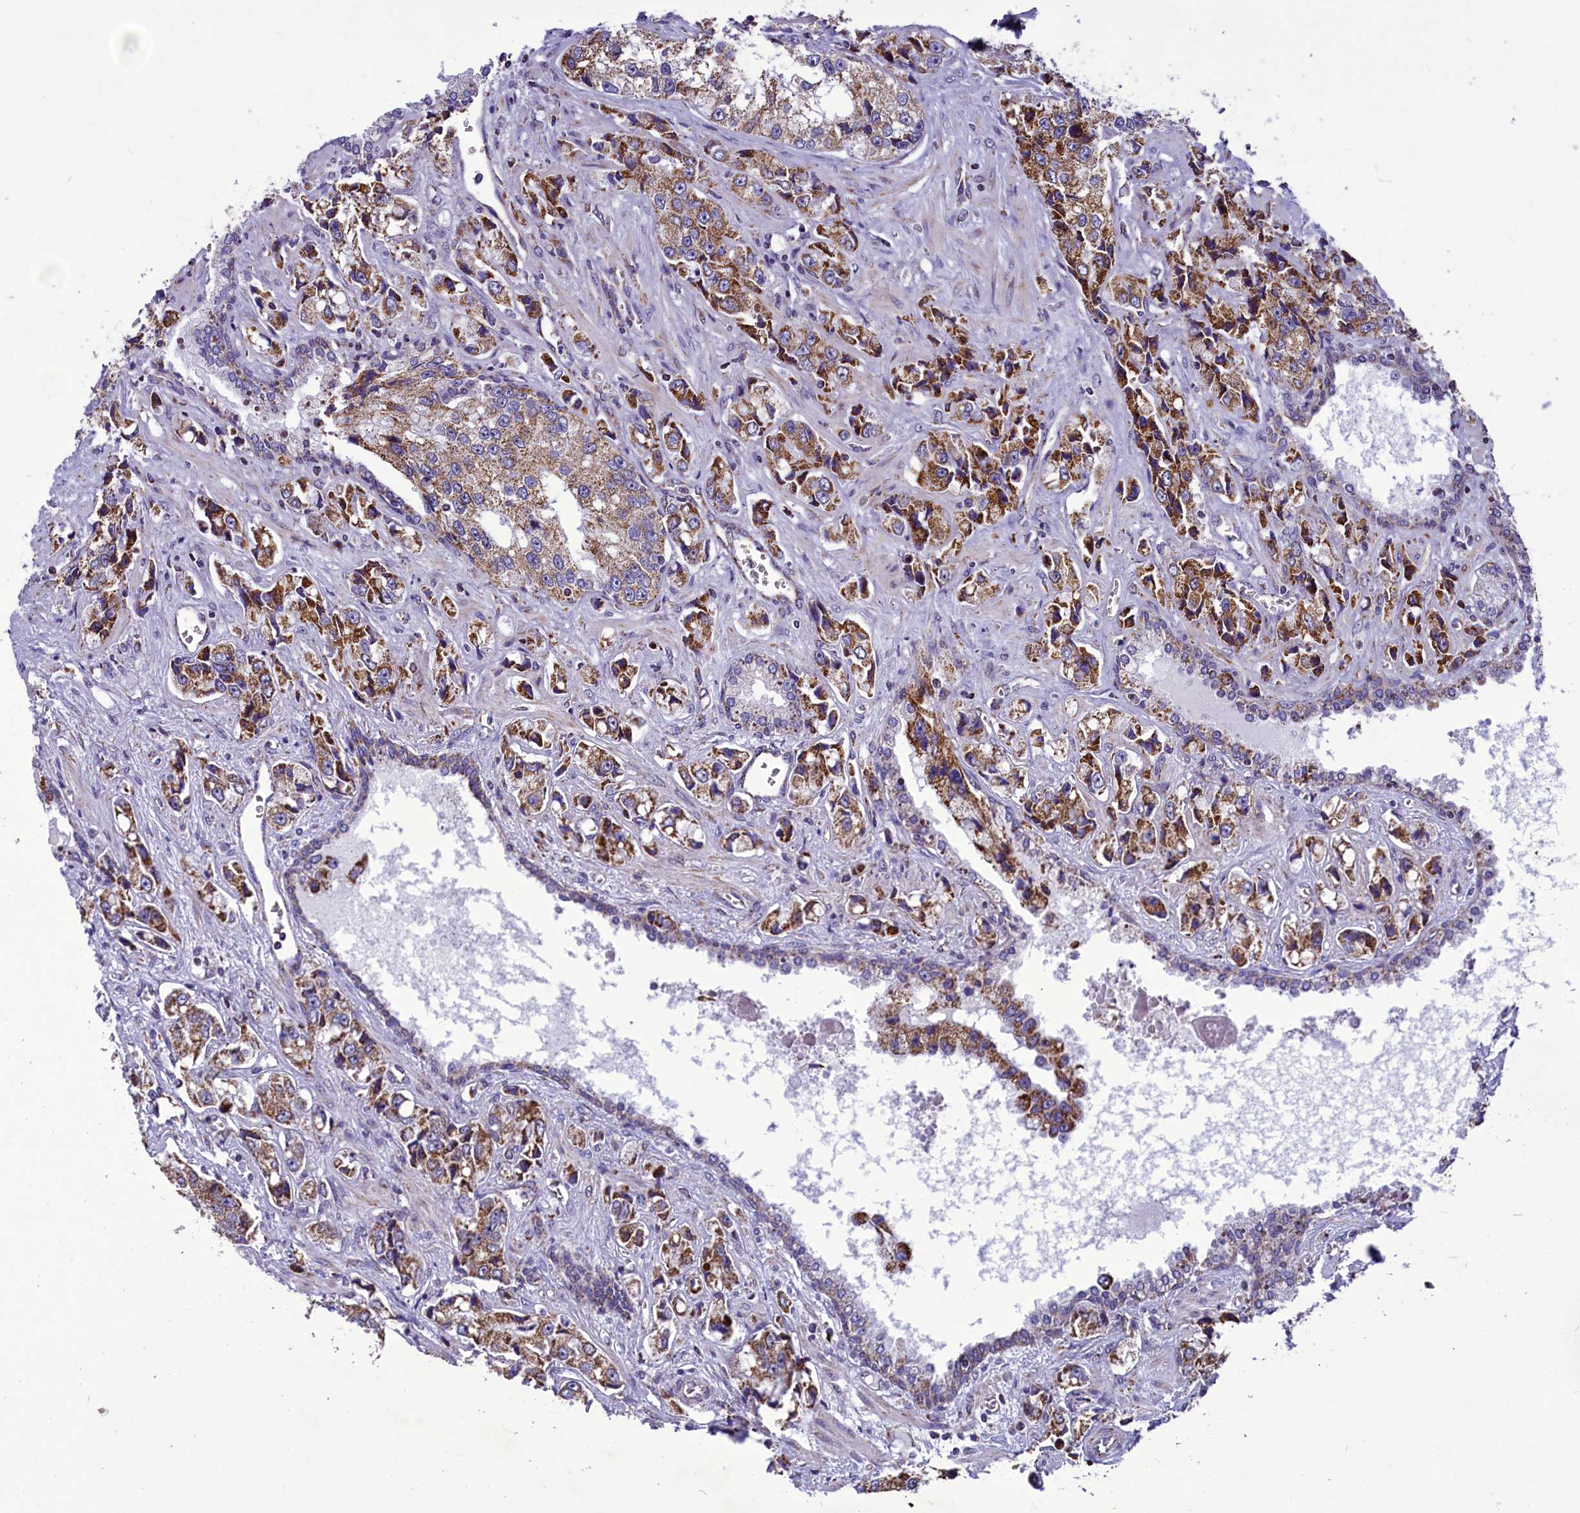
{"staining": {"intensity": "strong", "quantity": ">75%", "location": "cytoplasmic/membranous"}, "tissue": "prostate cancer", "cell_type": "Tumor cells", "image_type": "cancer", "snomed": [{"axis": "morphology", "description": "Adenocarcinoma, High grade"}, {"axis": "topography", "description": "Prostate"}], "caption": "Protein analysis of prostate adenocarcinoma (high-grade) tissue reveals strong cytoplasmic/membranous staining in approximately >75% of tumor cells.", "gene": "ICA1L", "patient": {"sex": "male", "age": 74}}